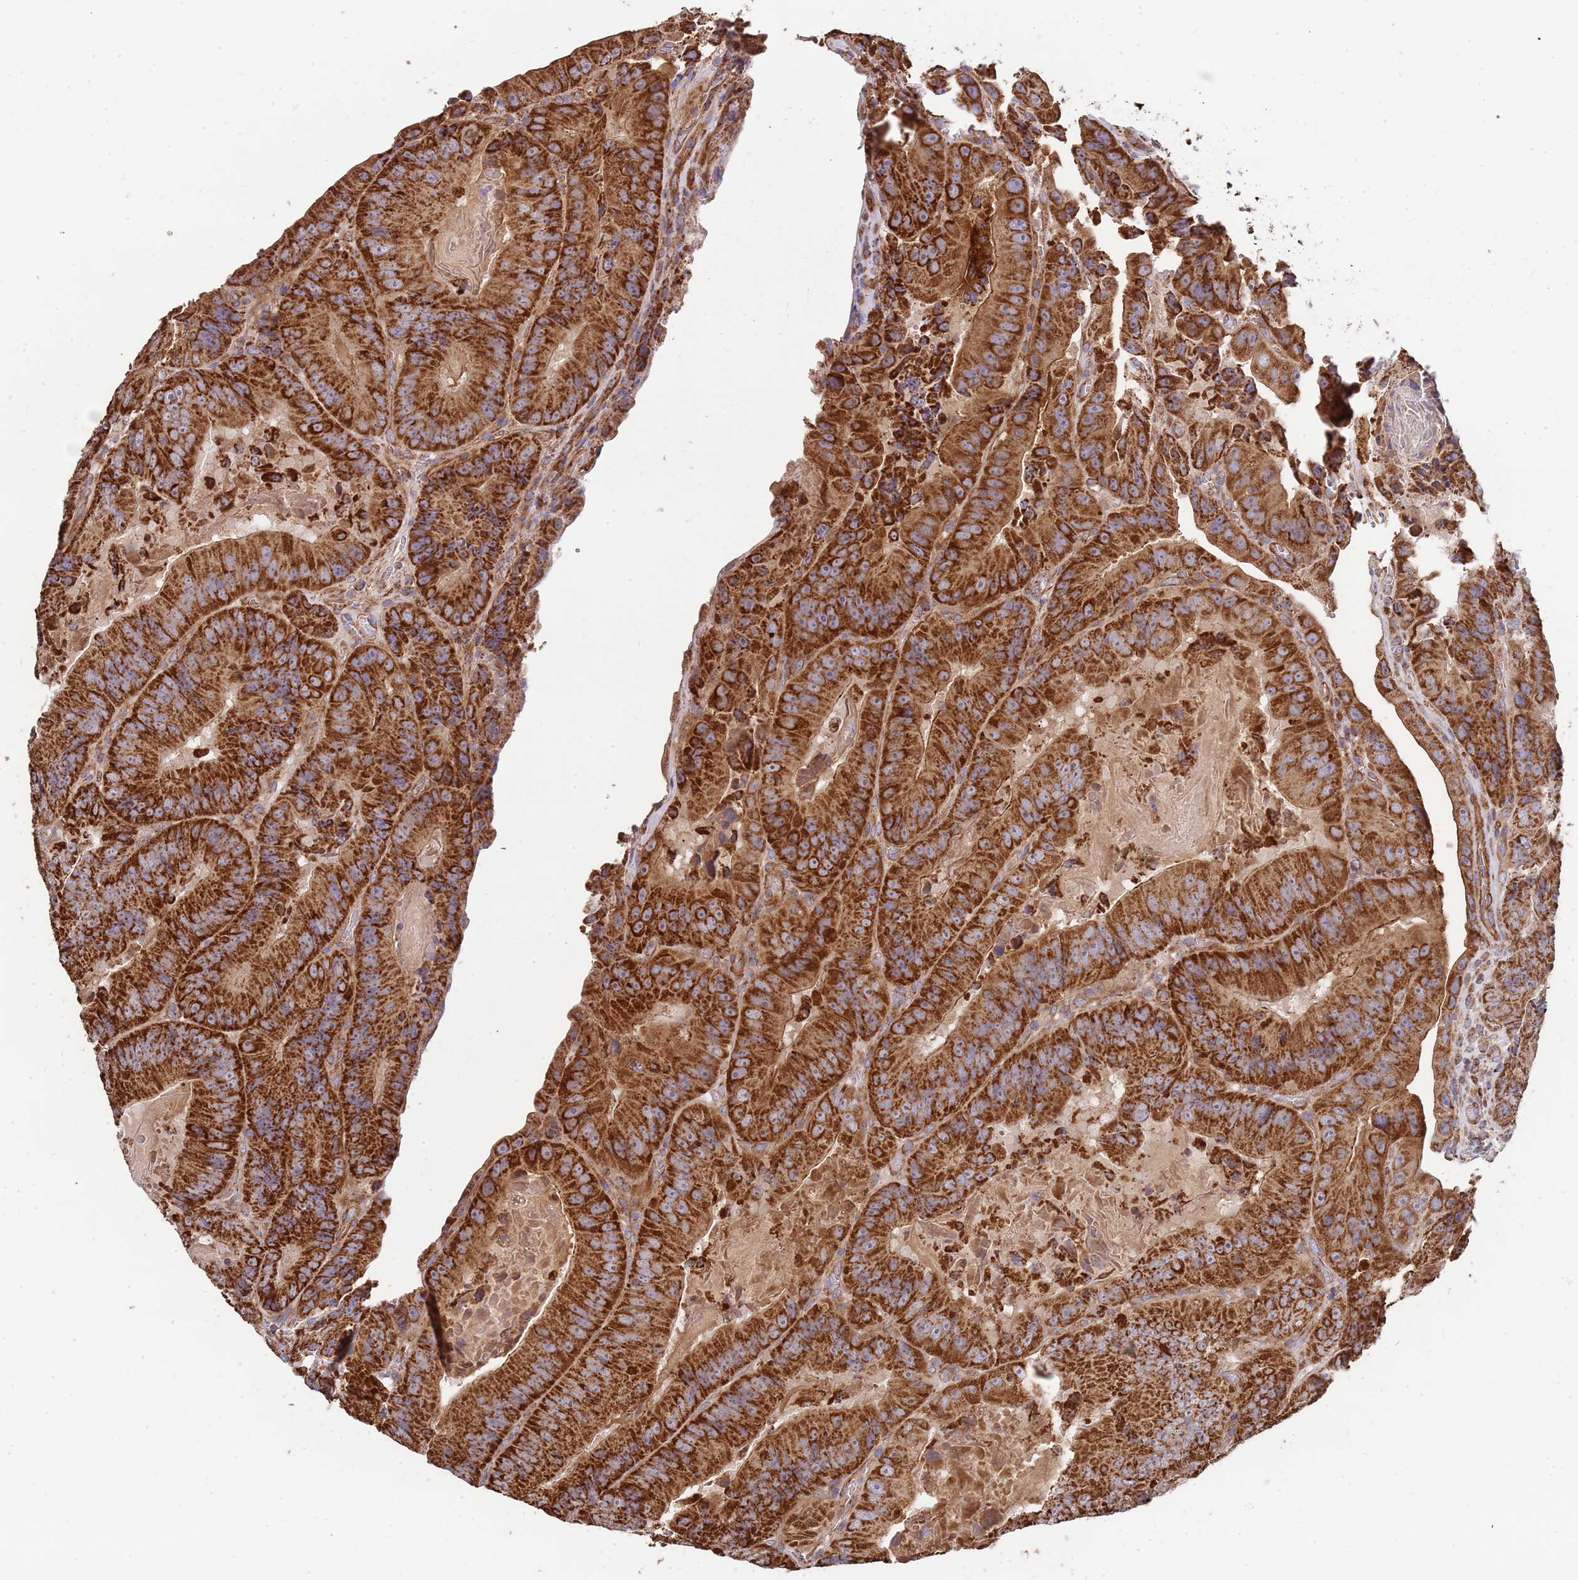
{"staining": {"intensity": "strong", "quantity": ">75%", "location": "cytoplasmic/membranous"}, "tissue": "colorectal cancer", "cell_type": "Tumor cells", "image_type": "cancer", "snomed": [{"axis": "morphology", "description": "Adenocarcinoma, NOS"}, {"axis": "topography", "description": "Colon"}], "caption": "About >75% of tumor cells in colorectal cancer (adenocarcinoma) demonstrate strong cytoplasmic/membranous protein expression as visualized by brown immunohistochemical staining.", "gene": "WDFY3", "patient": {"sex": "female", "age": 86}}